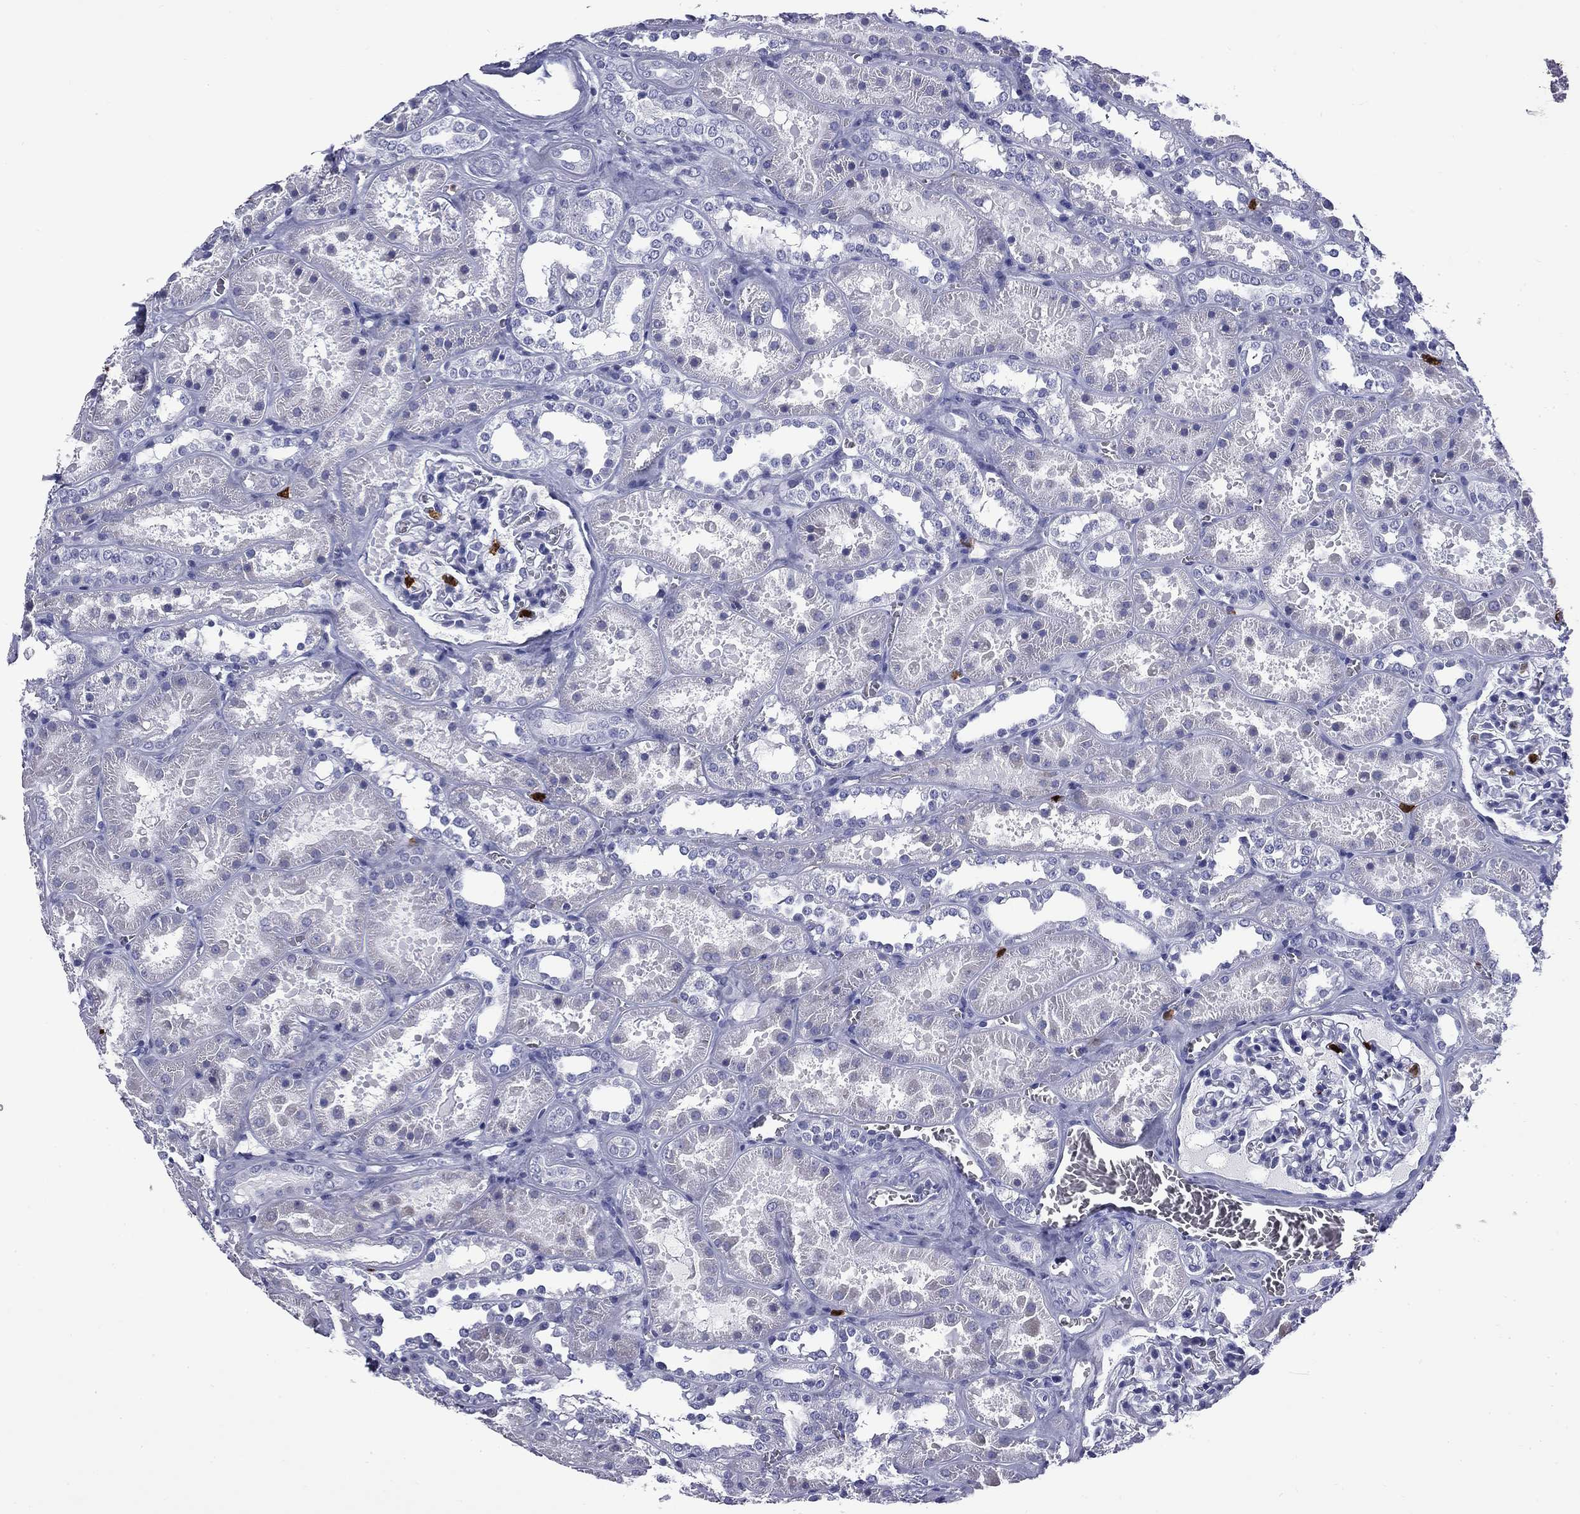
{"staining": {"intensity": "negative", "quantity": "none", "location": "none"}, "tissue": "kidney", "cell_type": "Cells in glomeruli", "image_type": "normal", "snomed": [{"axis": "morphology", "description": "Normal tissue, NOS"}, {"axis": "topography", "description": "Kidney"}], "caption": "DAB immunohistochemical staining of benign kidney displays no significant expression in cells in glomeruli. Nuclei are stained in blue.", "gene": "TRIM29", "patient": {"sex": "female", "age": 41}}